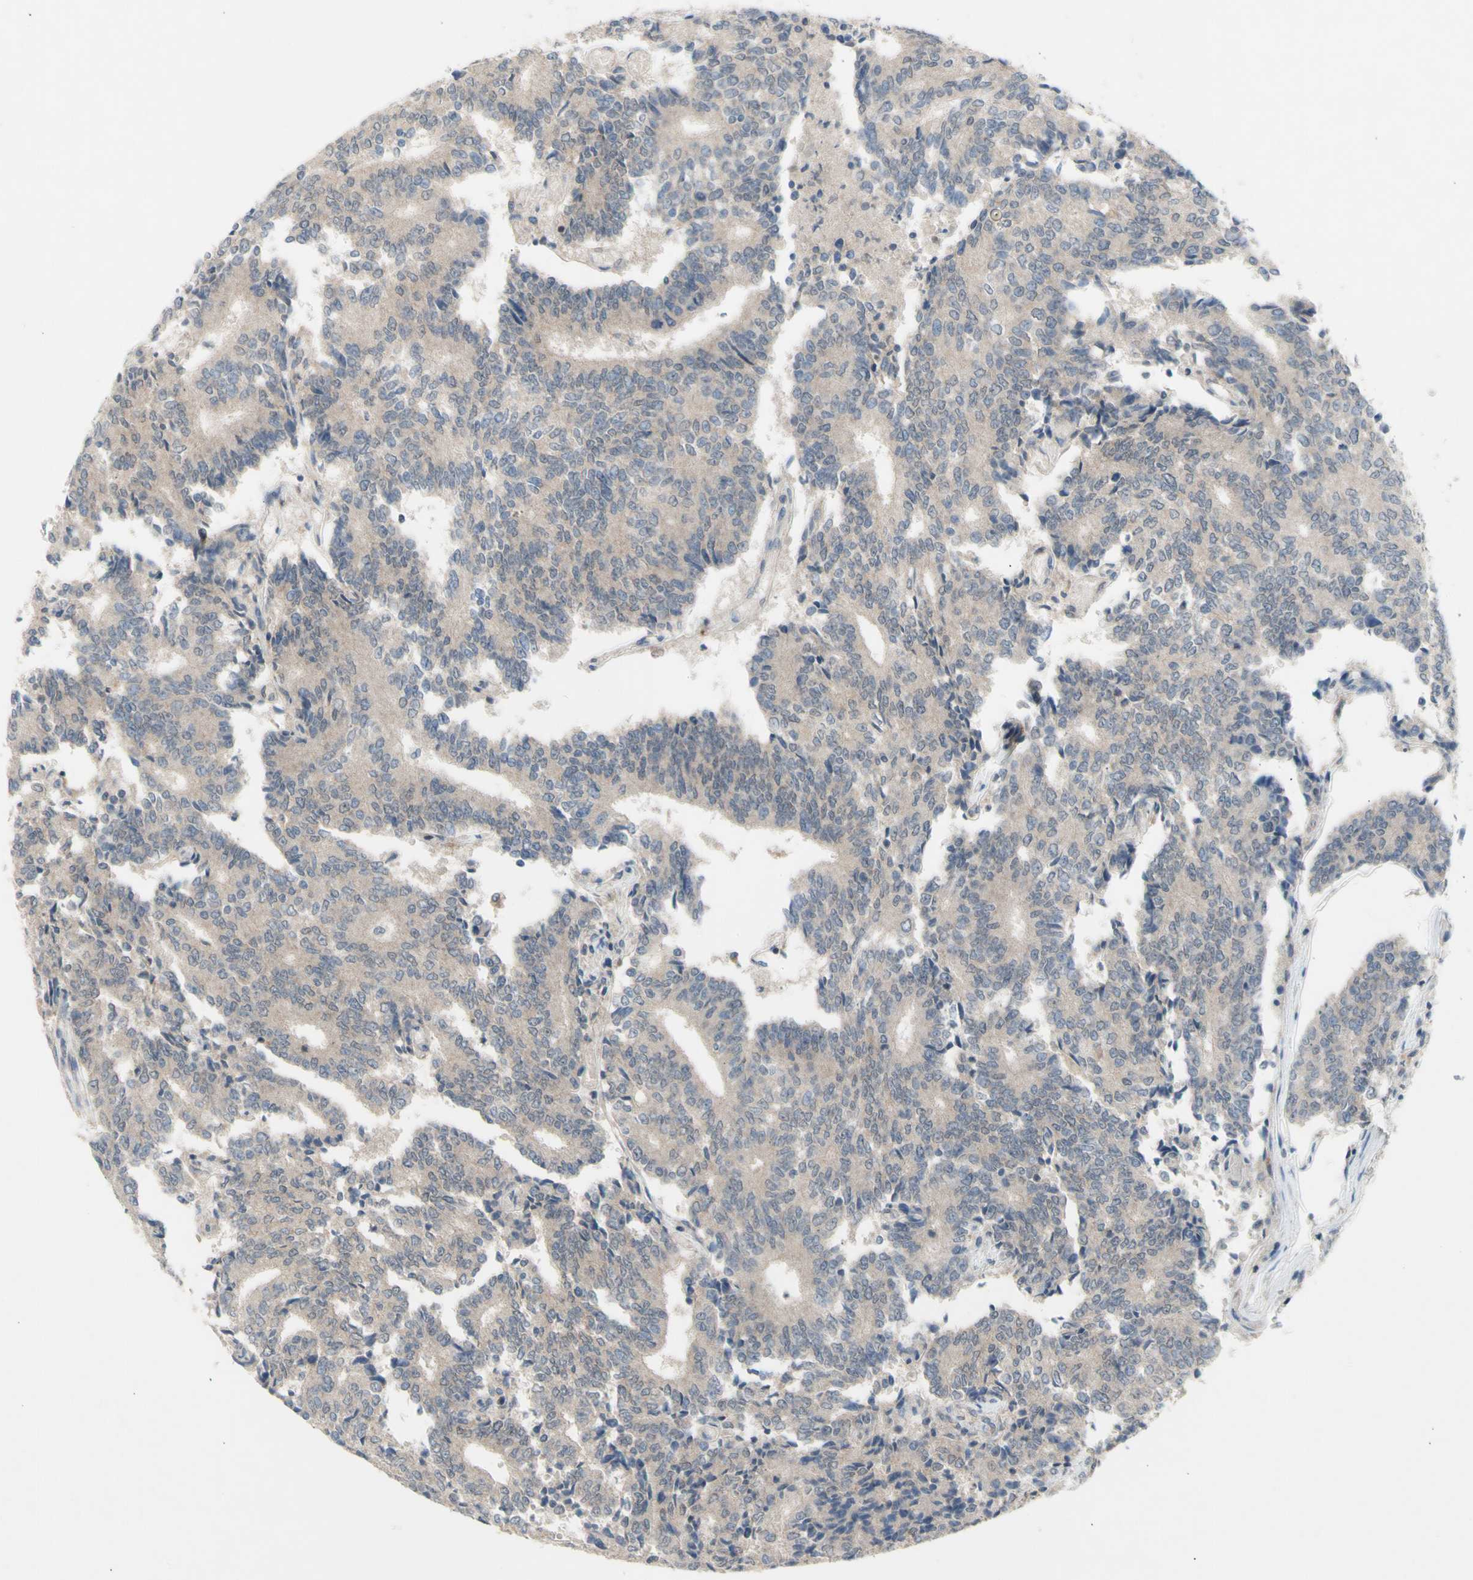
{"staining": {"intensity": "weak", "quantity": ">75%", "location": "cytoplasmic/membranous"}, "tissue": "prostate cancer", "cell_type": "Tumor cells", "image_type": "cancer", "snomed": [{"axis": "morphology", "description": "Normal tissue, NOS"}, {"axis": "morphology", "description": "Adenocarcinoma, High grade"}, {"axis": "topography", "description": "Prostate"}, {"axis": "topography", "description": "Seminal veicle"}], "caption": "A photomicrograph of prostate cancer stained for a protein shows weak cytoplasmic/membranous brown staining in tumor cells.", "gene": "NLRP1", "patient": {"sex": "male", "age": 55}}